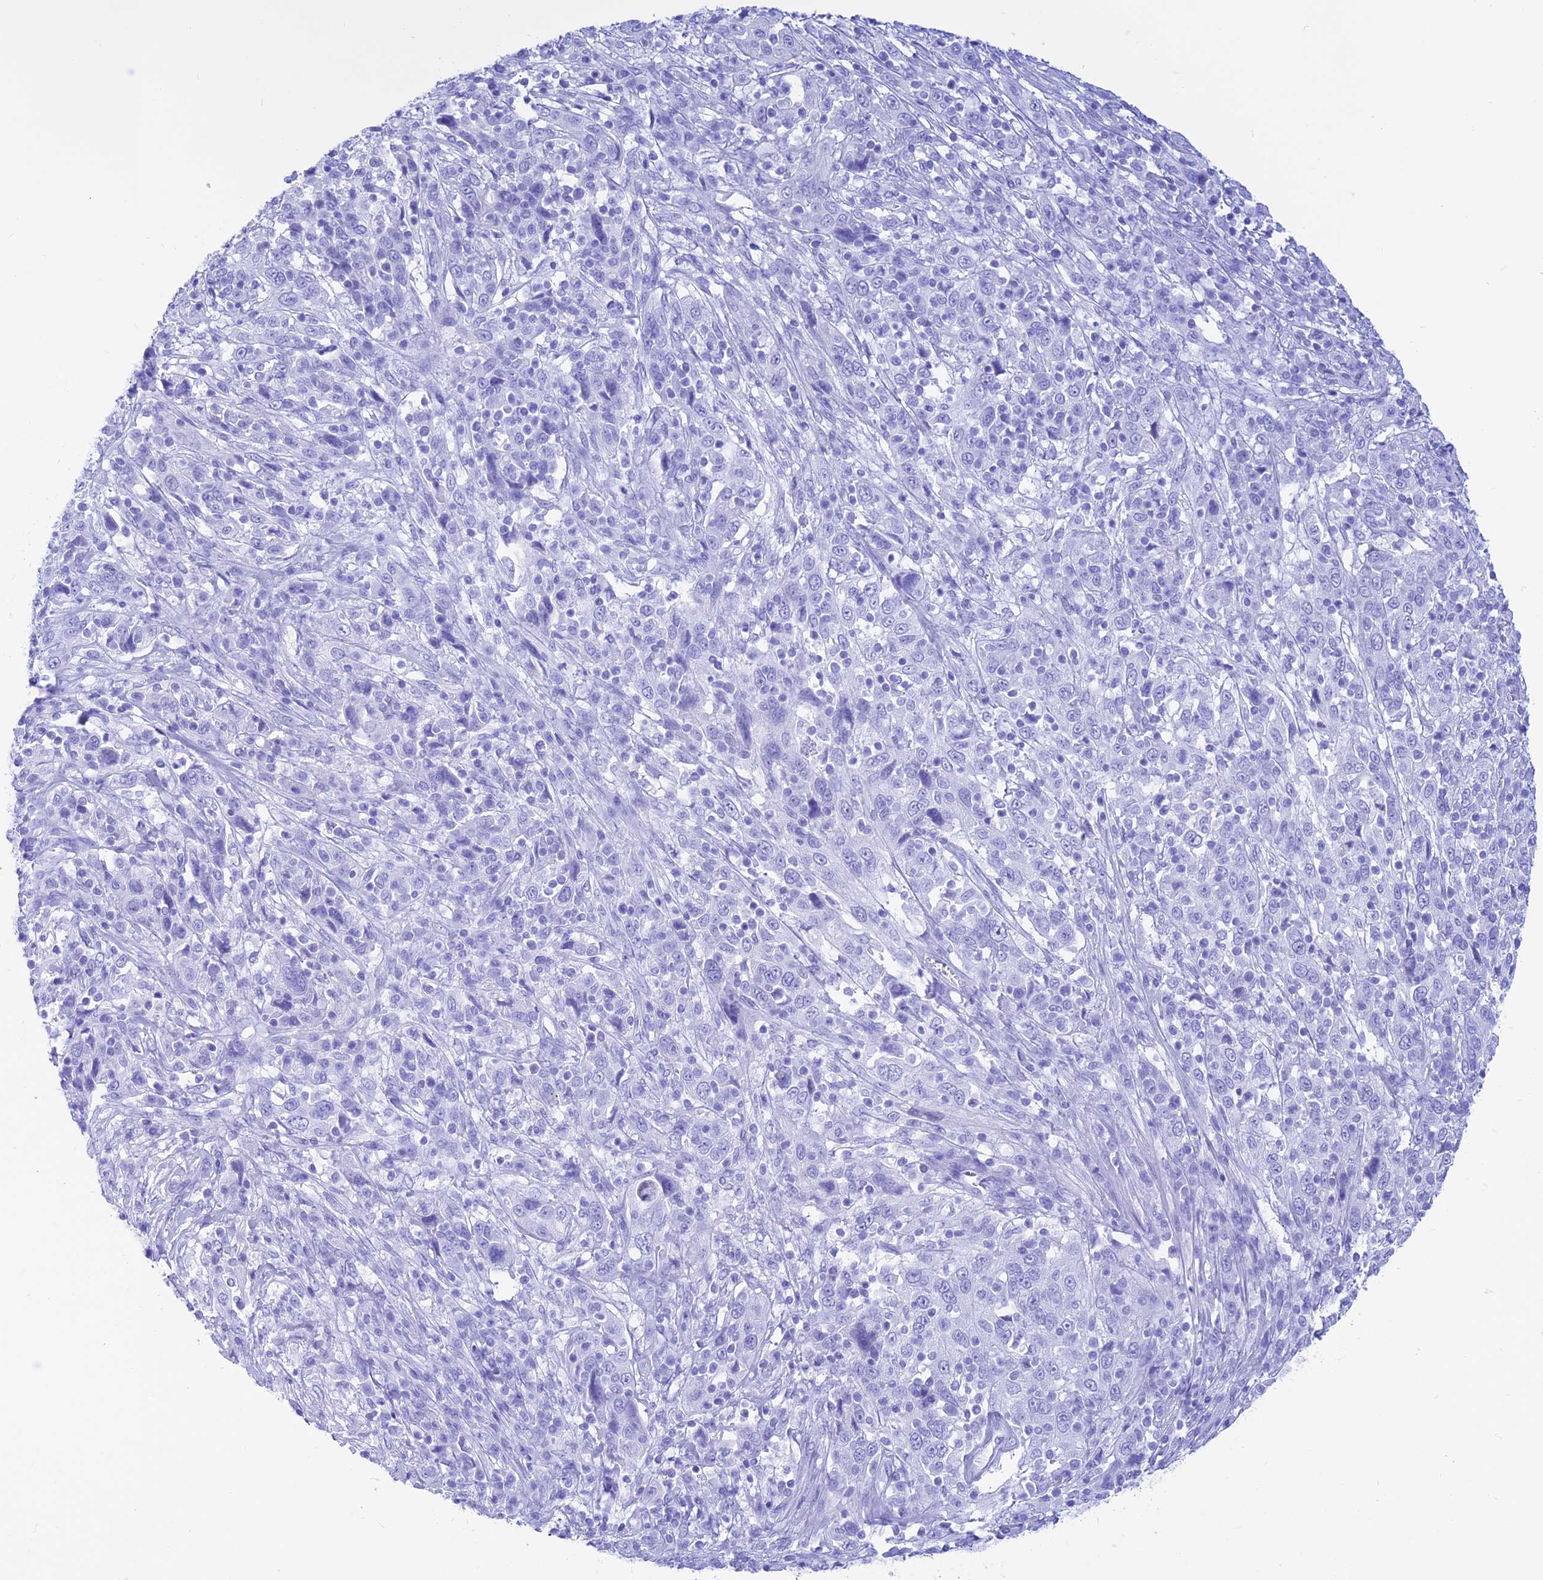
{"staining": {"intensity": "negative", "quantity": "none", "location": "none"}, "tissue": "cervical cancer", "cell_type": "Tumor cells", "image_type": "cancer", "snomed": [{"axis": "morphology", "description": "Squamous cell carcinoma, NOS"}, {"axis": "topography", "description": "Cervix"}], "caption": "Tumor cells show no significant protein expression in cervical cancer. (Immunohistochemistry (ihc), brightfield microscopy, high magnification).", "gene": "PRNP", "patient": {"sex": "female", "age": 46}}